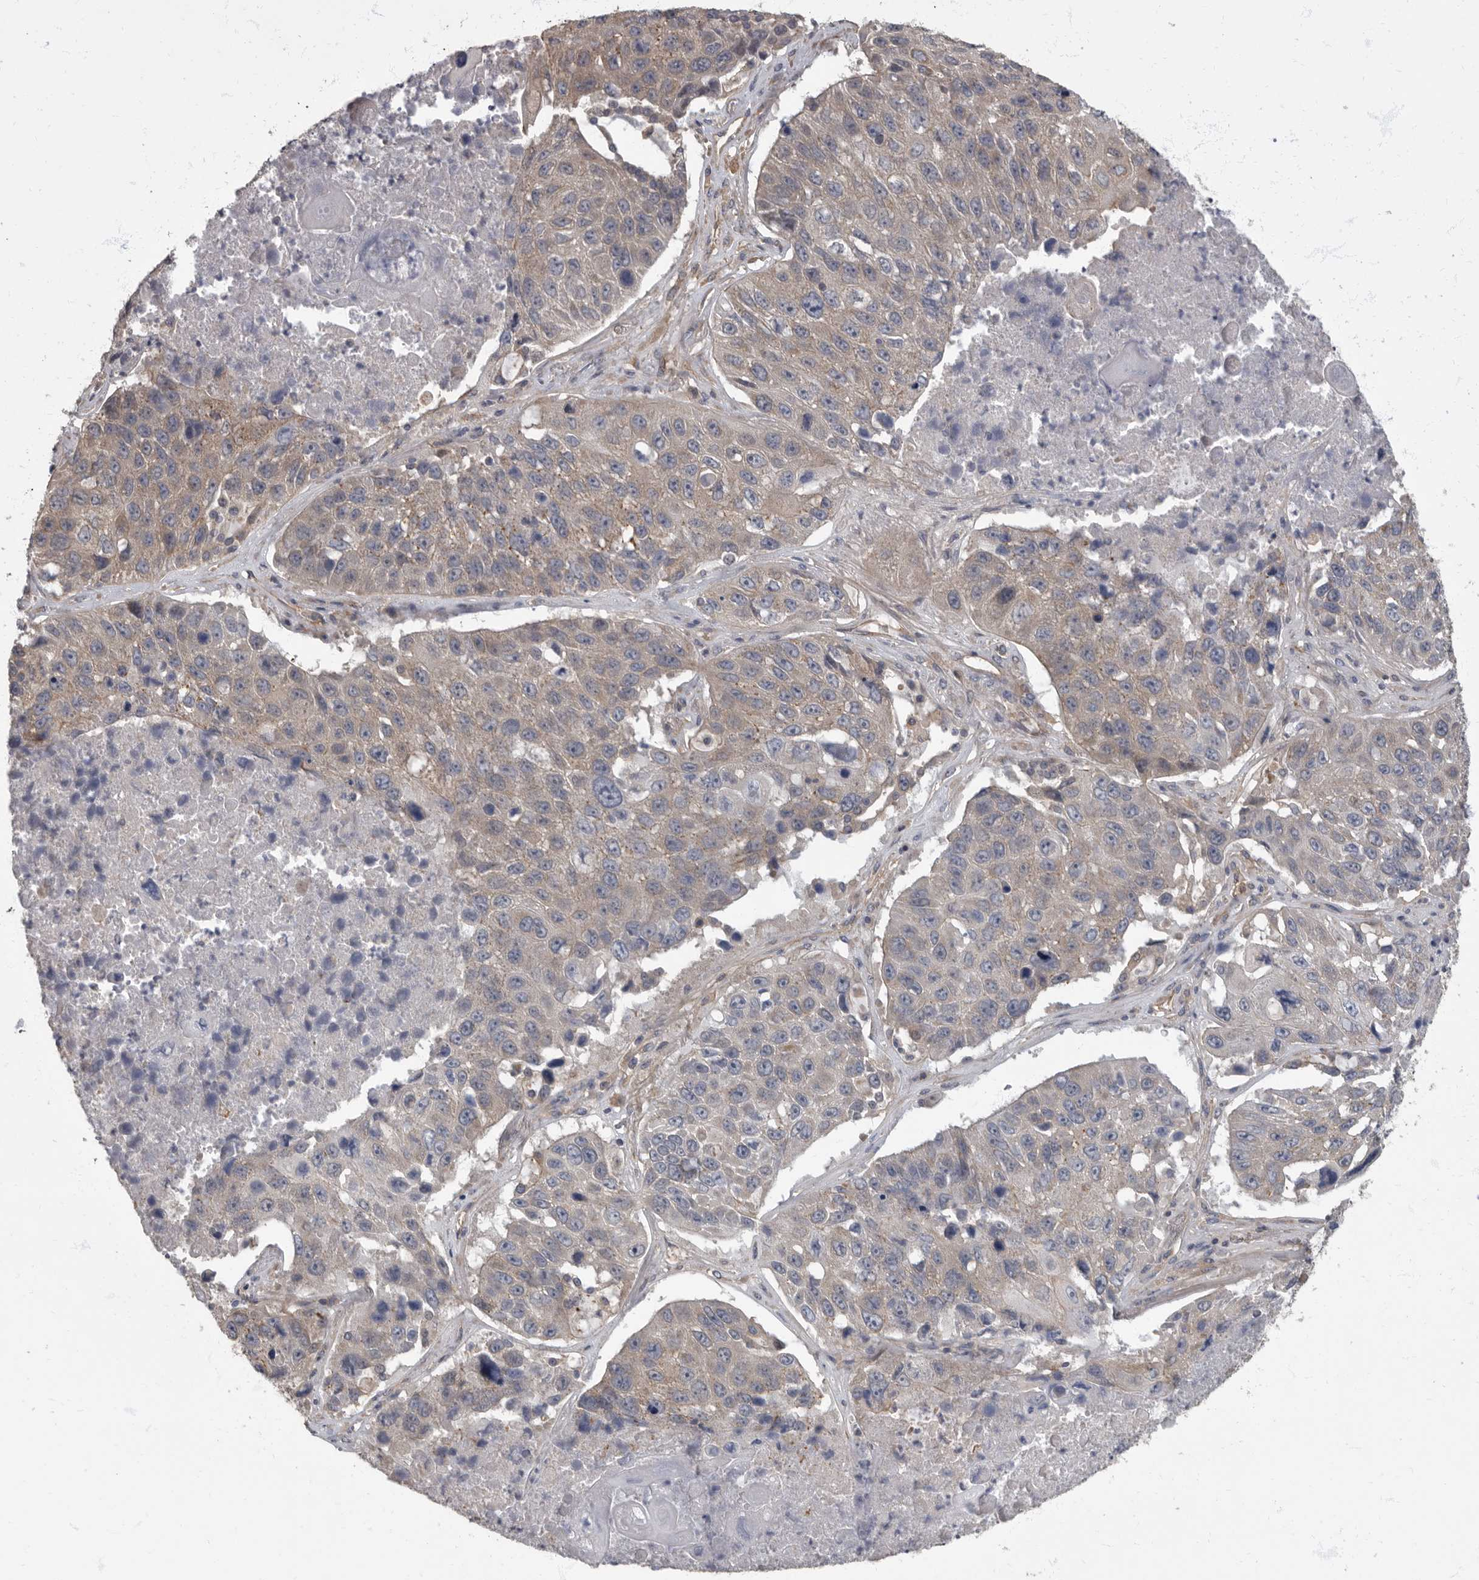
{"staining": {"intensity": "weak", "quantity": "25%-75%", "location": "cytoplasmic/membranous"}, "tissue": "lung cancer", "cell_type": "Tumor cells", "image_type": "cancer", "snomed": [{"axis": "morphology", "description": "Squamous cell carcinoma, NOS"}, {"axis": "topography", "description": "Lung"}], "caption": "Brown immunohistochemical staining in lung cancer (squamous cell carcinoma) demonstrates weak cytoplasmic/membranous staining in approximately 25%-75% of tumor cells.", "gene": "PDK1", "patient": {"sex": "male", "age": 61}}